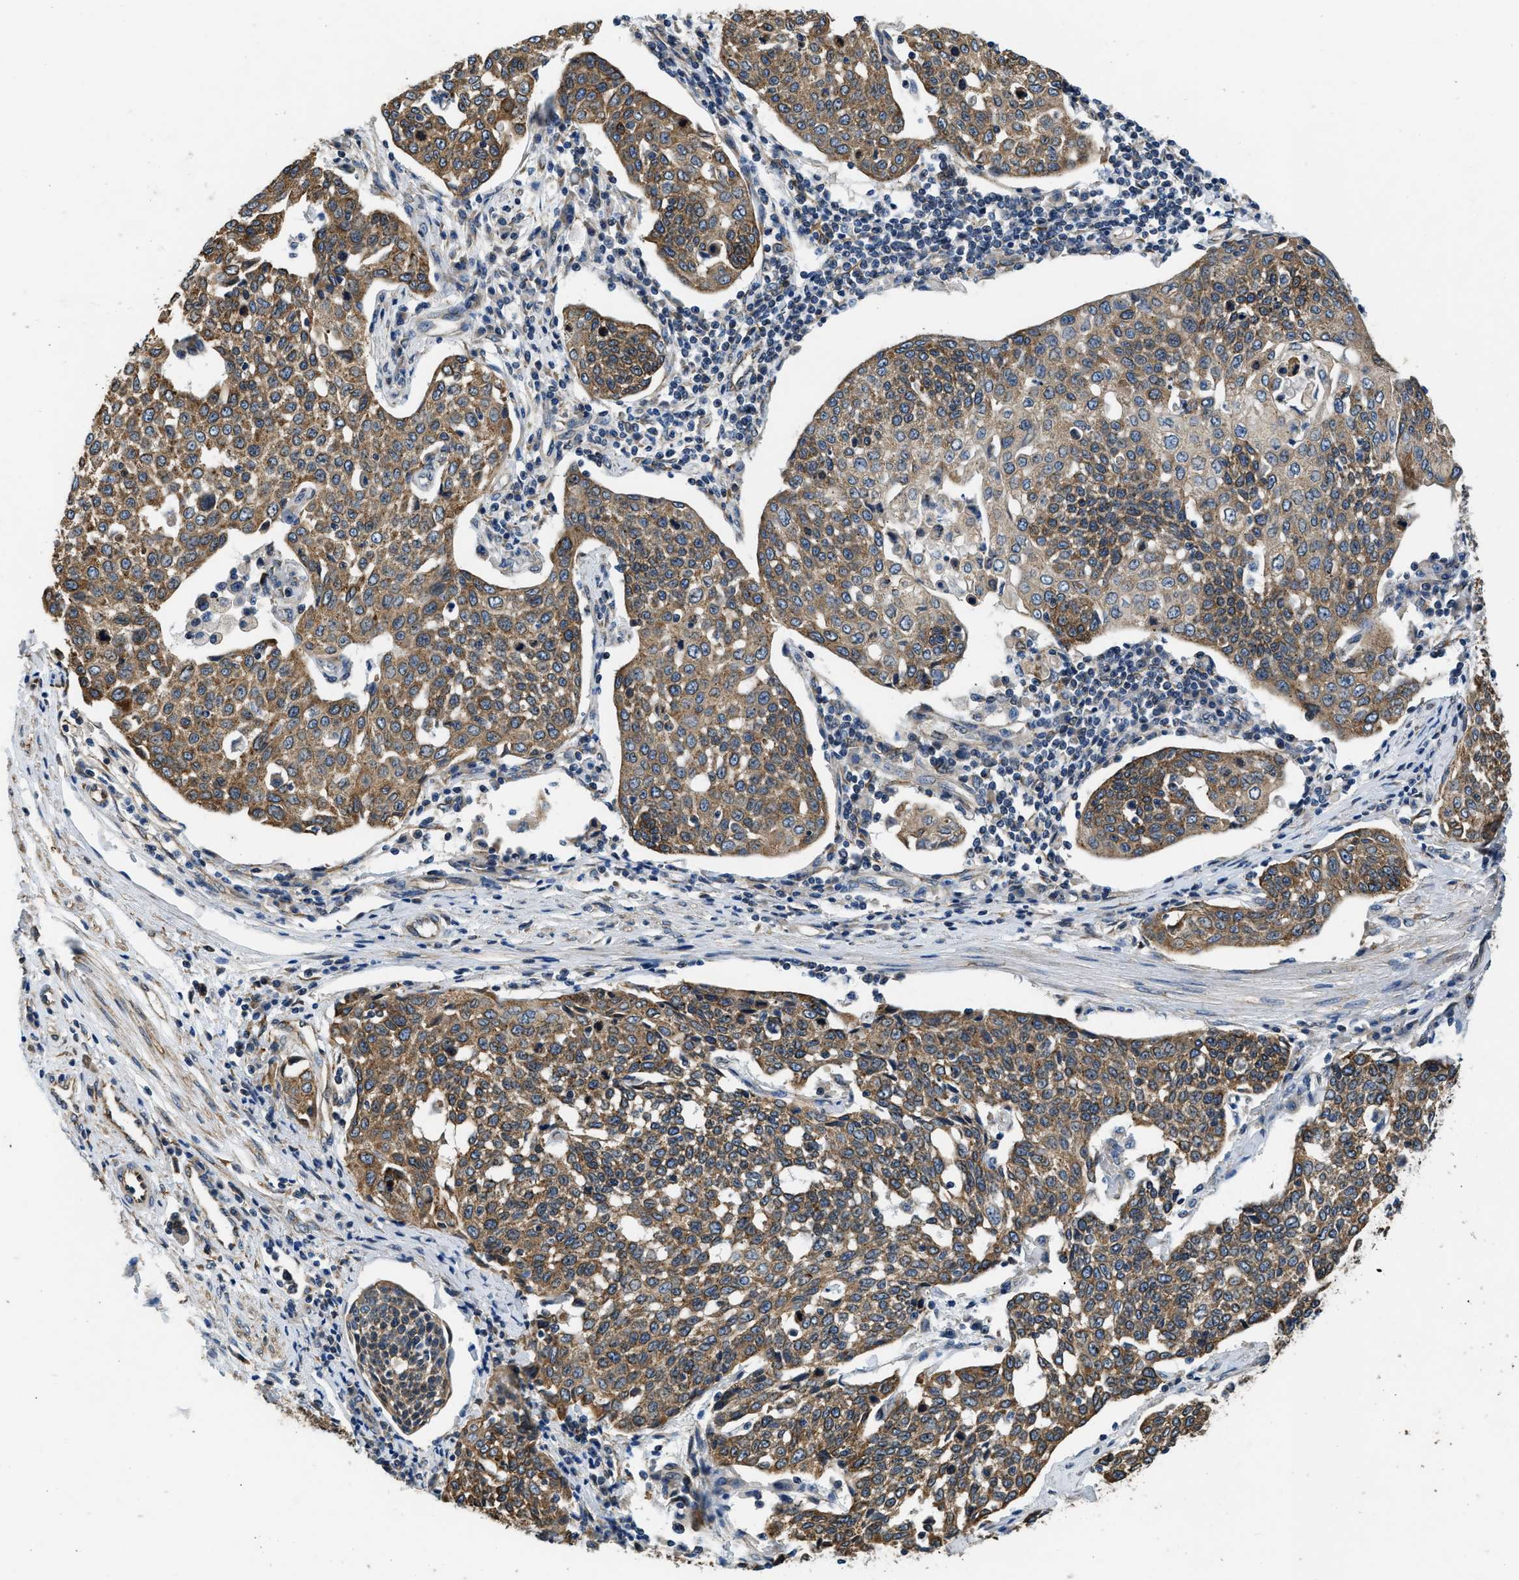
{"staining": {"intensity": "moderate", "quantity": ">75%", "location": "cytoplasmic/membranous"}, "tissue": "cervical cancer", "cell_type": "Tumor cells", "image_type": "cancer", "snomed": [{"axis": "morphology", "description": "Squamous cell carcinoma, NOS"}, {"axis": "topography", "description": "Cervix"}], "caption": "Immunohistochemical staining of cervical cancer shows medium levels of moderate cytoplasmic/membranous protein positivity in about >75% of tumor cells.", "gene": "ARL6IP5", "patient": {"sex": "female", "age": 34}}